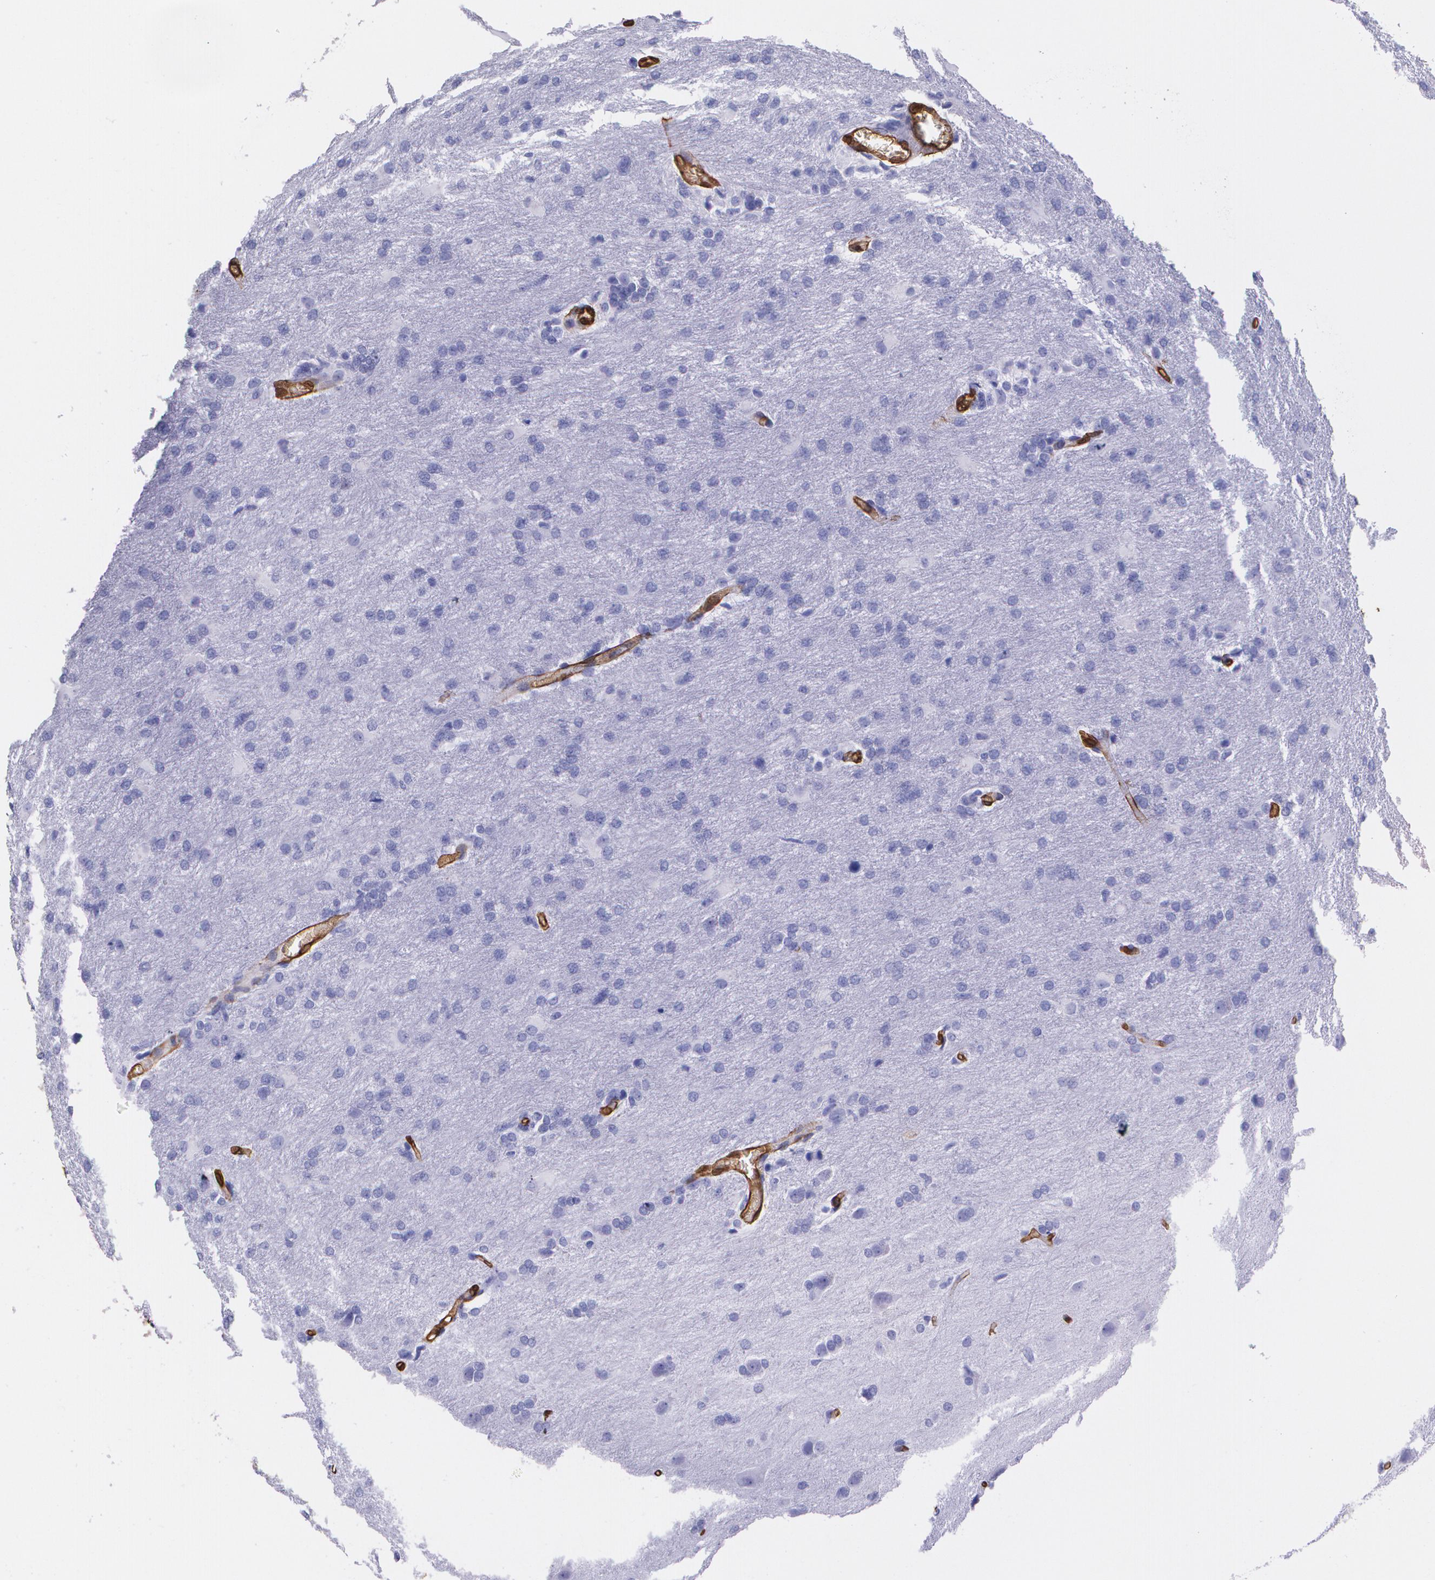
{"staining": {"intensity": "negative", "quantity": "none", "location": "none"}, "tissue": "glioma", "cell_type": "Tumor cells", "image_type": "cancer", "snomed": [{"axis": "morphology", "description": "Glioma, malignant, High grade"}, {"axis": "topography", "description": "Brain"}], "caption": "This is a photomicrograph of IHC staining of glioma, which shows no staining in tumor cells. The staining was performed using DAB to visualize the protein expression in brown, while the nuclei were stained in blue with hematoxylin (Magnification: 20x).", "gene": "MMP2", "patient": {"sex": "male", "age": 68}}